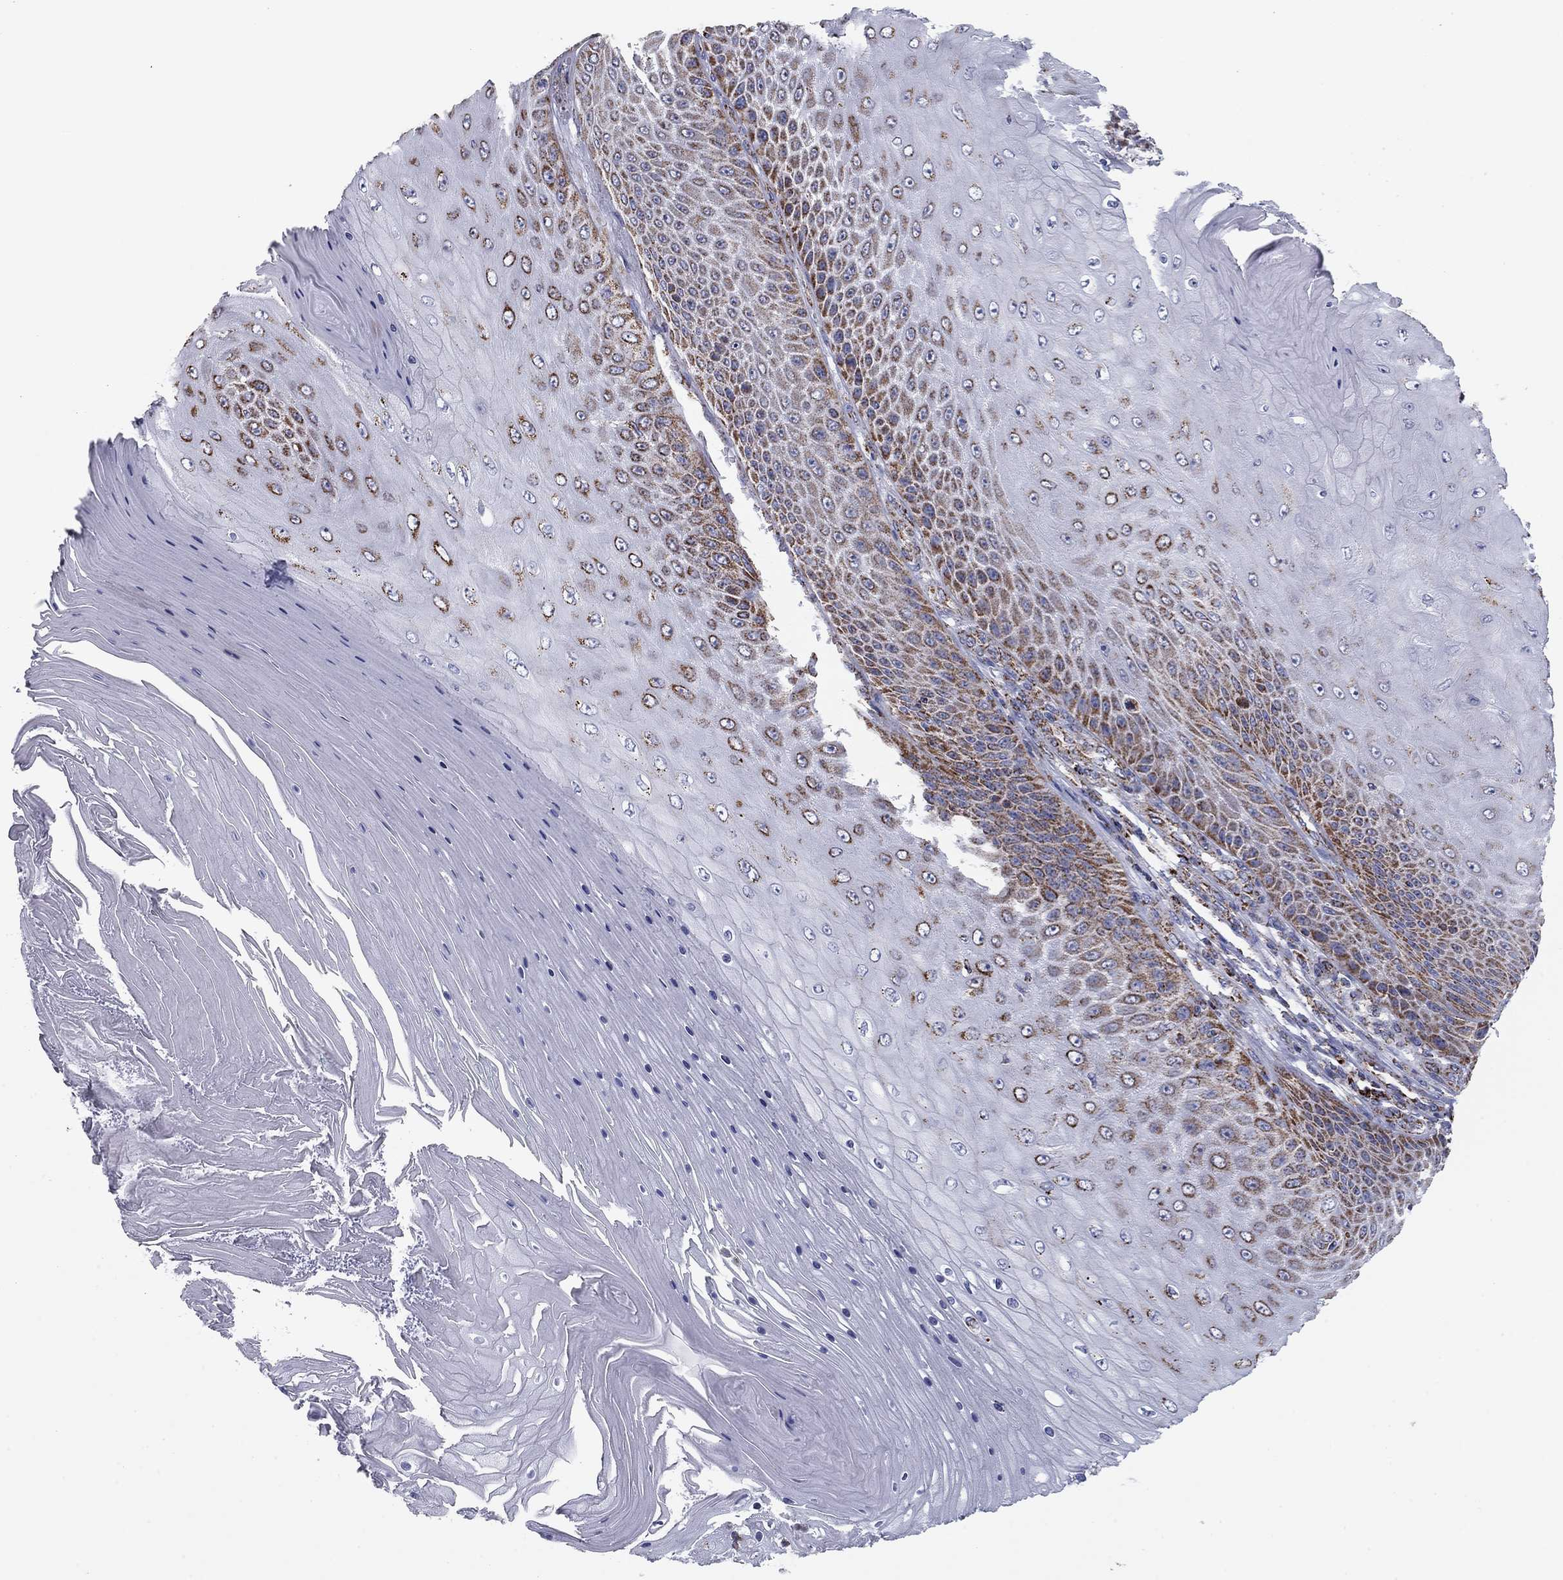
{"staining": {"intensity": "moderate", "quantity": "<25%", "location": "cytoplasmic/membranous"}, "tissue": "skin cancer", "cell_type": "Tumor cells", "image_type": "cancer", "snomed": [{"axis": "morphology", "description": "Squamous cell carcinoma, NOS"}, {"axis": "topography", "description": "Skin"}], "caption": "Immunohistochemical staining of human skin cancer demonstrates low levels of moderate cytoplasmic/membranous positivity in approximately <25% of tumor cells.", "gene": "NDUFV1", "patient": {"sex": "male", "age": 62}}